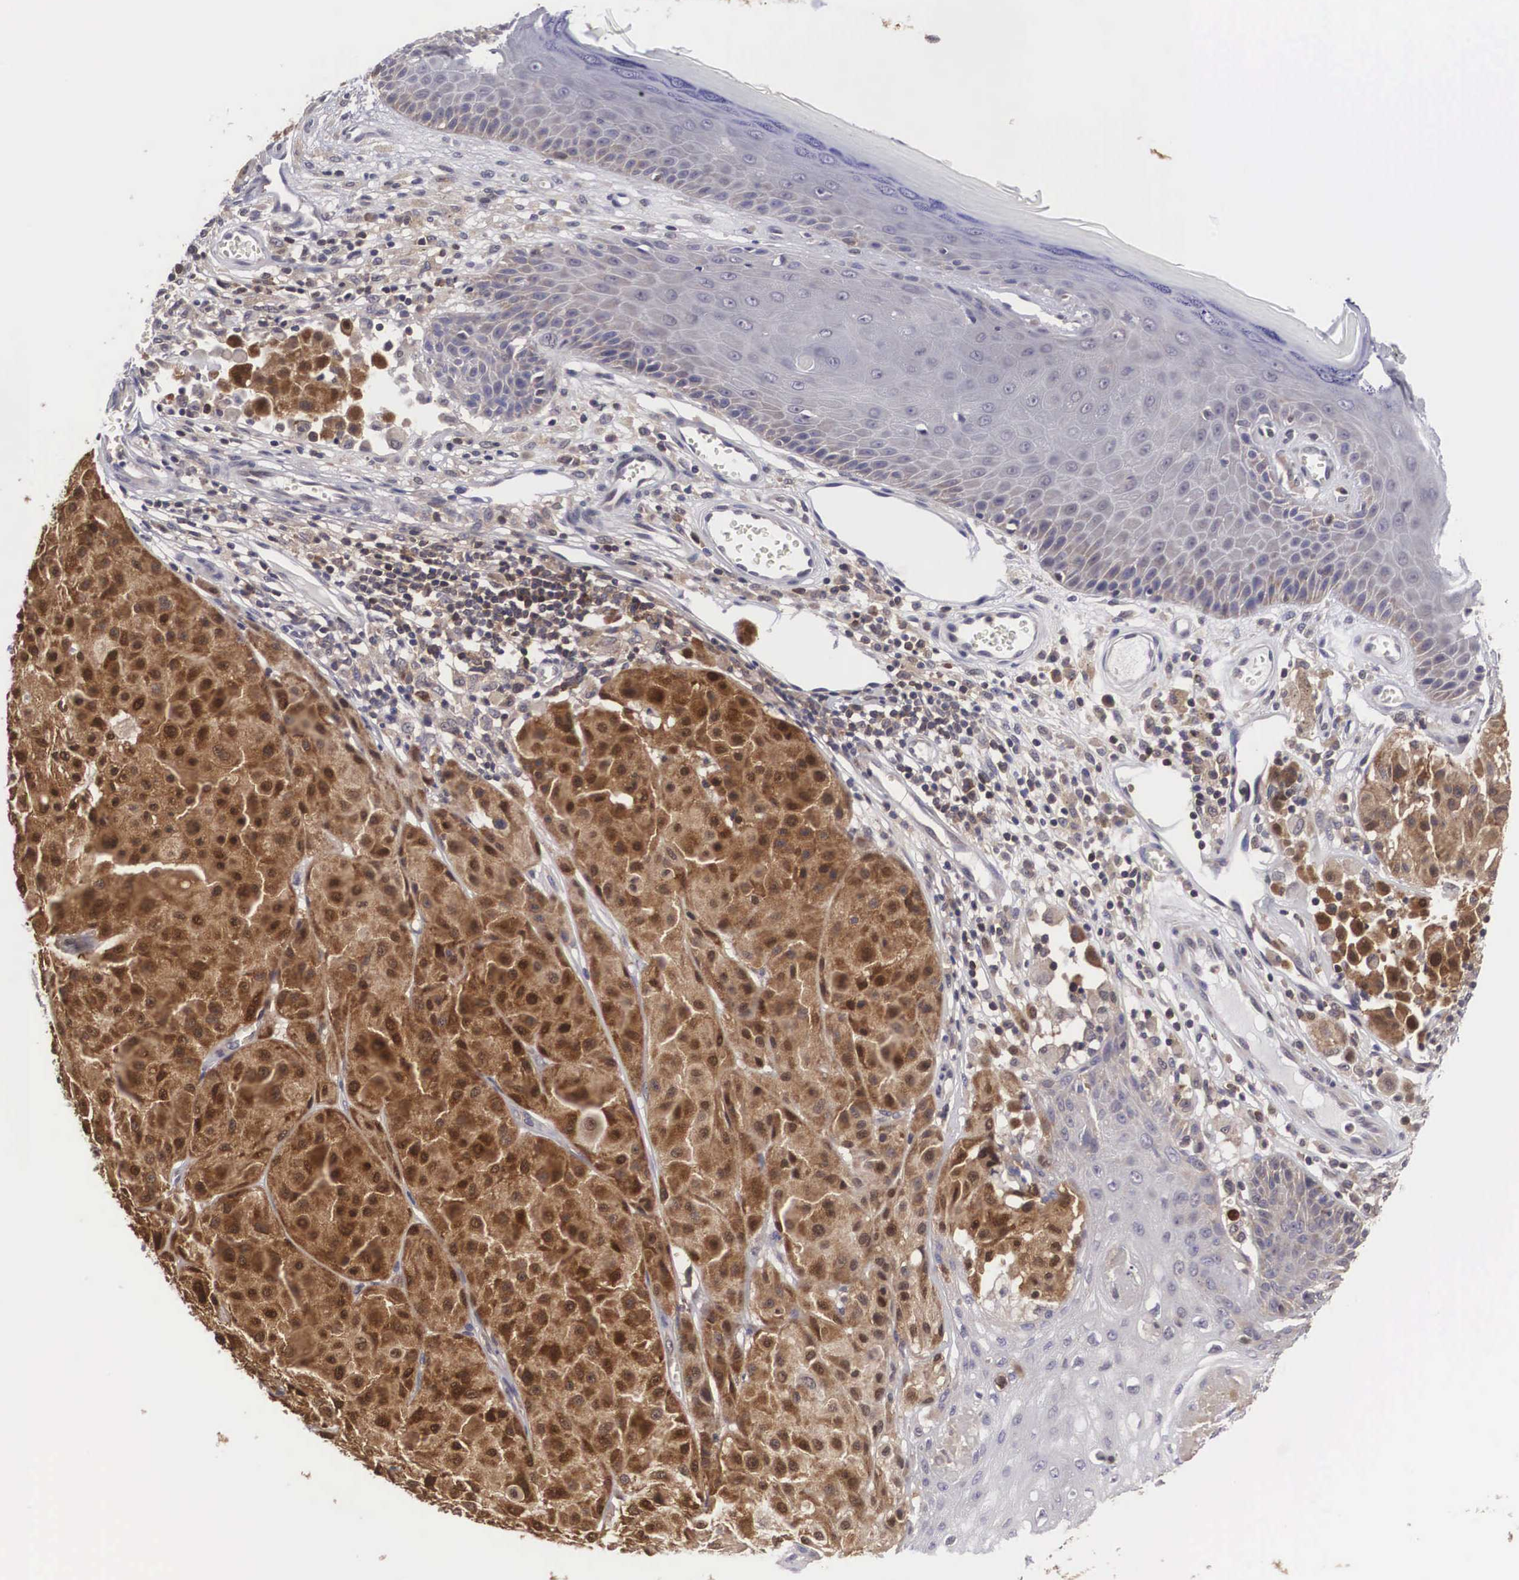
{"staining": {"intensity": "strong", "quantity": "25%-75%", "location": "cytoplasmic/membranous,nuclear"}, "tissue": "melanoma", "cell_type": "Tumor cells", "image_type": "cancer", "snomed": [{"axis": "morphology", "description": "Malignant melanoma, NOS"}, {"axis": "topography", "description": "Skin"}], "caption": "The image shows a brown stain indicating the presence of a protein in the cytoplasmic/membranous and nuclear of tumor cells in malignant melanoma.", "gene": "ADSL", "patient": {"sex": "male", "age": 36}}